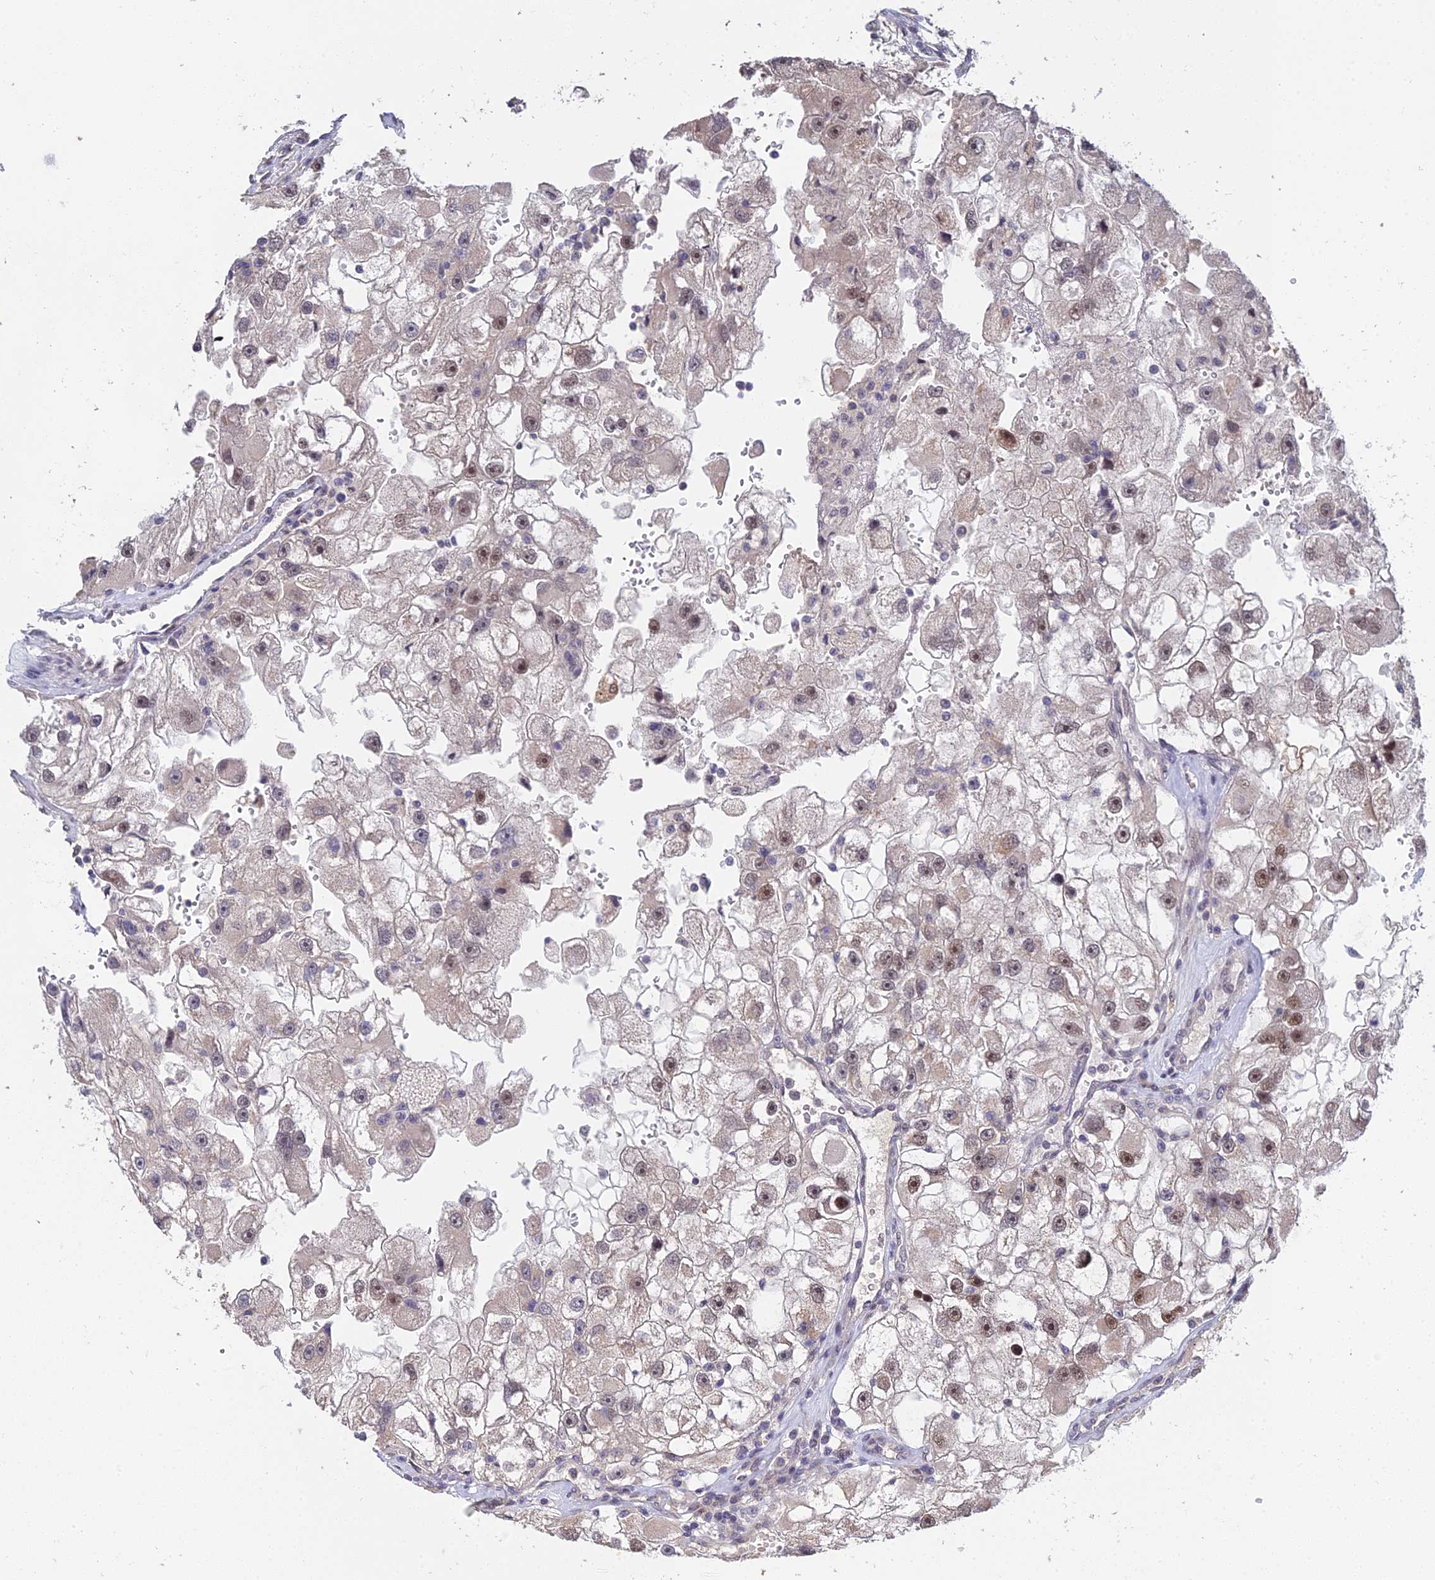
{"staining": {"intensity": "moderate", "quantity": "25%-75%", "location": "nuclear"}, "tissue": "renal cancer", "cell_type": "Tumor cells", "image_type": "cancer", "snomed": [{"axis": "morphology", "description": "Adenocarcinoma, NOS"}, {"axis": "topography", "description": "Kidney"}], "caption": "IHC of human renal cancer (adenocarcinoma) demonstrates medium levels of moderate nuclear expression in approximately 25%-75% of tumor cells. (brown staining indicates protein expression, while blue staining denotes nuclei).", "gene": "ERCC5", "patient": {"sex": "male", "age": 63}}